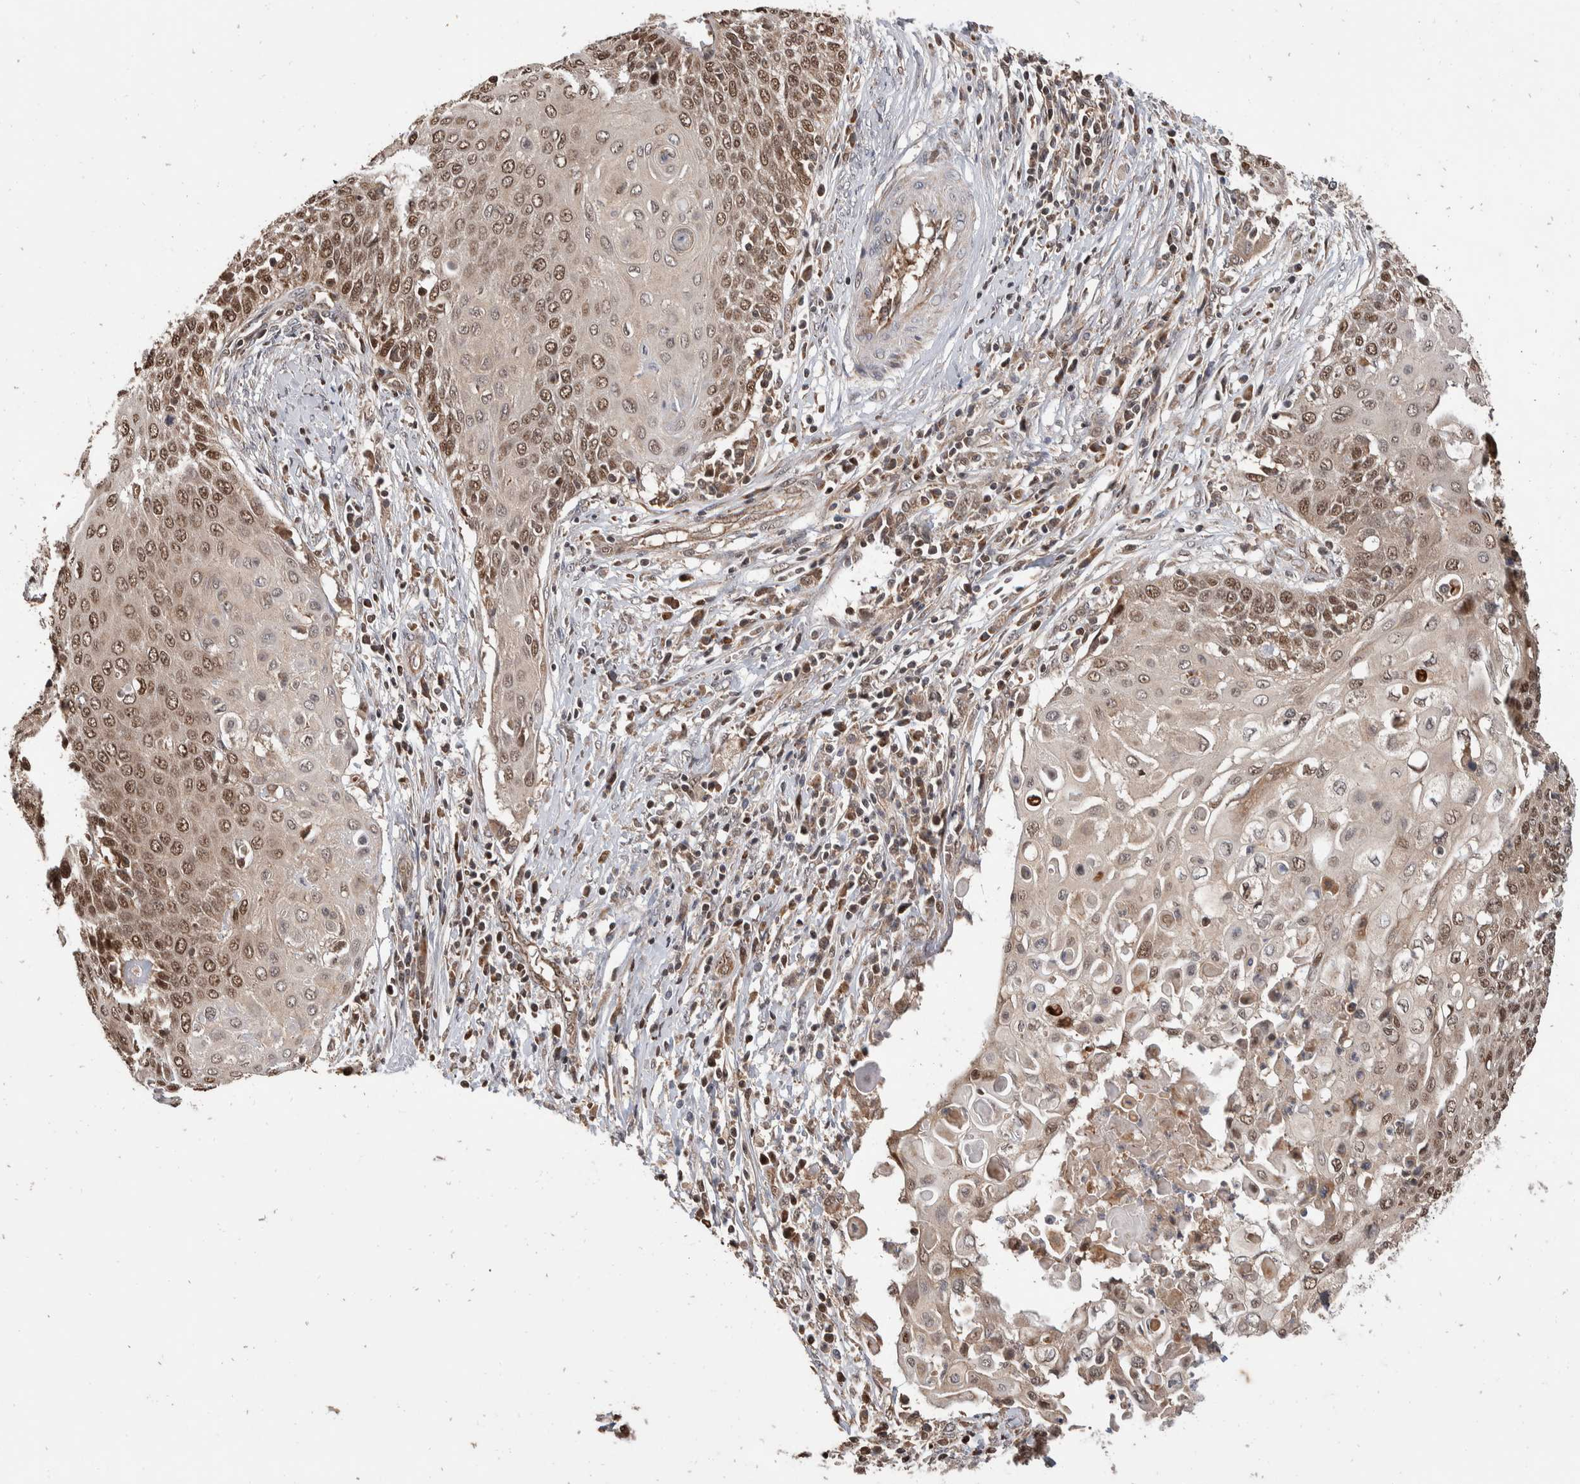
{"staining": {"intensity": "moderate", "quantity": ">75%", "location": "cytoplasmic/membranous,nuclear"}, "tissue": "cervical cancer", "cell_type": "Tumor cells", "image_type": "cancer", "snomed": [{"axis": "morphology", "description": "Squamous cell carcinoma, NOS"}, {"axis": "topography", "description": "Cervix"}], "caption": "Immunohistochemistry (IHC) of human cervical cancer displays medium levels of moderate cytoplasmic/membranous and nuclear expression in about >75% of tumor cells. (IHC, brightfield microscopy, high magnification).", "gene": "ABHD11", "patient": {"sex": "female", "age": 39}}